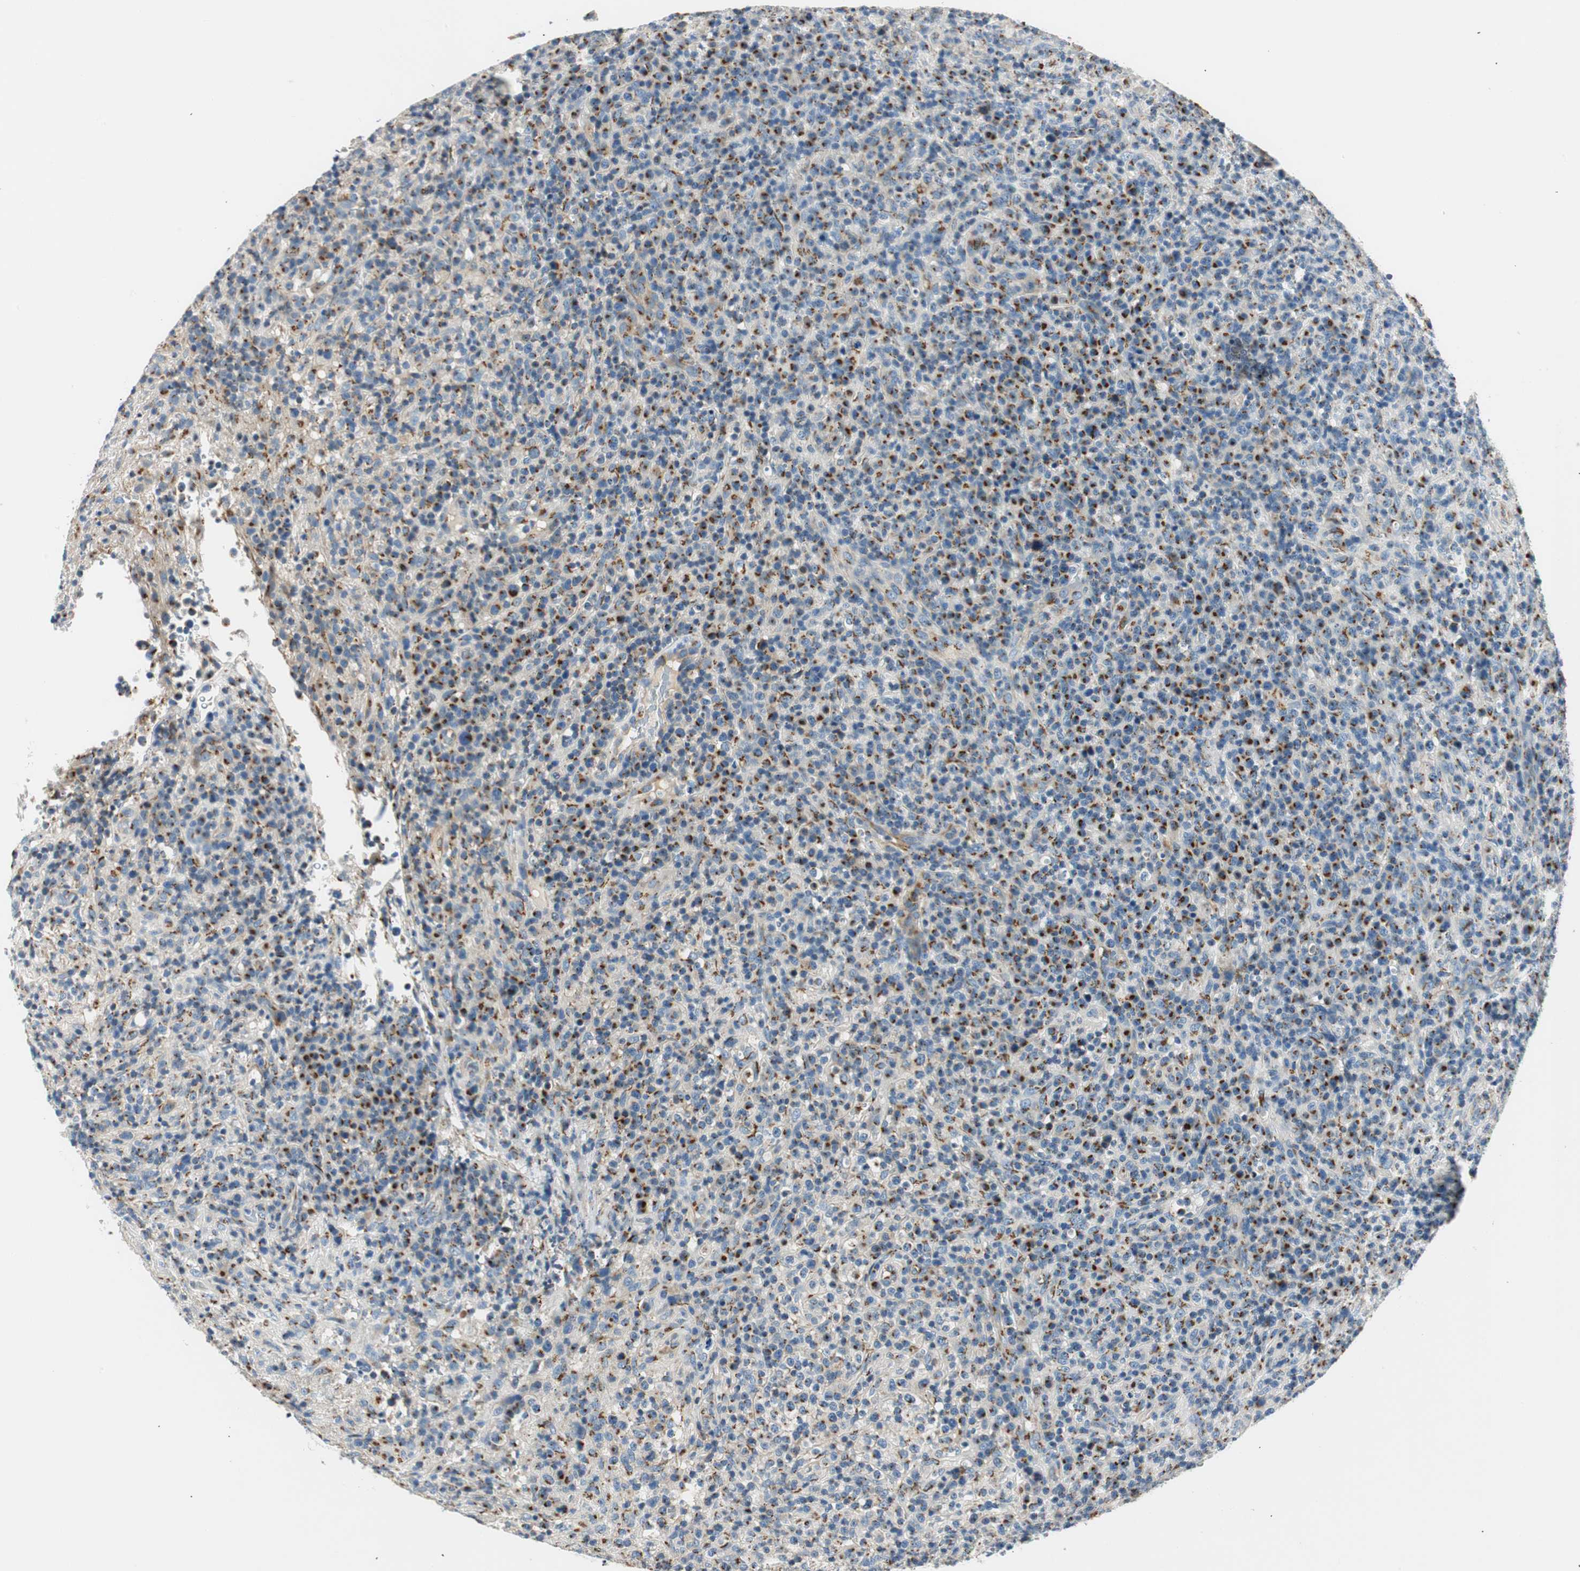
{"staining": {"intensity": "moderate", "quantity": ">75%", "location": "cytoplasmic/membranous"}, "tissue": "lymphoma", "cell_type": "Tumor cells", "image_type": "cancer", "snomed": [{"axis": "morphology", "description": "Malignant lymphoma, non-Hodgkin's type, High grade"}, {"axis": "topography", "description": "Lymph node"}], "caption": "IHC staining of lymphoma, which exhibits medium levels of moderate cytoplasmic/membranous expression in about >75% of tumor cells indicating moderate cytoplasmic/membranous protein positivity. The staining was performed using DAB (brown) for protein detection and nuclei were counterstained in hematoxylin (blue).", "gene": "TMF1", "patient": {"sex": "female", "age": 76}}